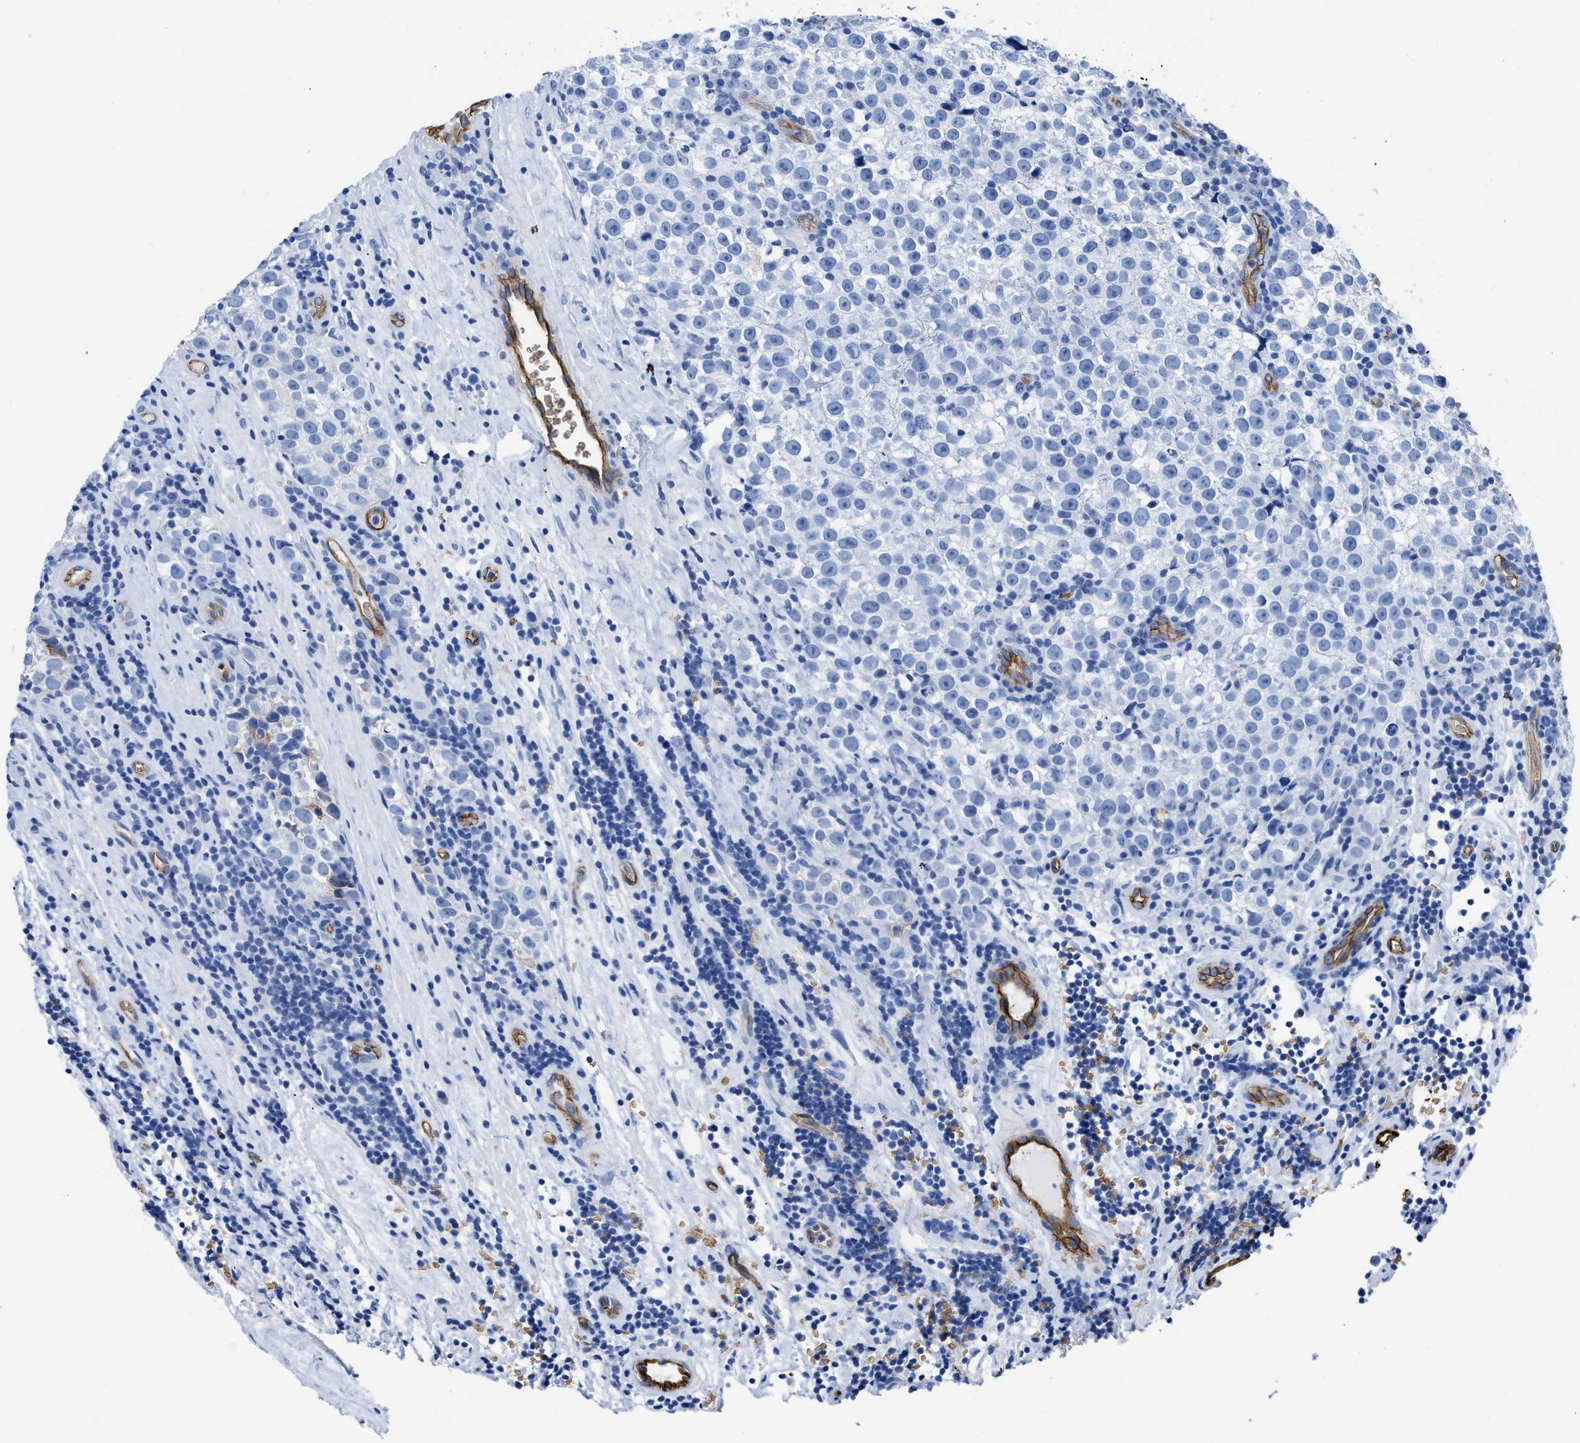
{"staining": {"intensity": "negative", "quantity": "none", "location": "none"}, "tissue": "testis cancer", "cell_type": "Tumor cells", "image_type": "cancer", "snomed": [{"axis": "morphology", "description": "Normal tissue, NOS"}, {"axis": "morphology", "description": "Seminoma, NOS"}, {"axis": "topography", "description": "Testis"}], "caption": "Protein analysis of testis cancer shows no significant expression in tumor cells.", "gene": "AQP1", "patient": {"sex": "male", "age": 43}}